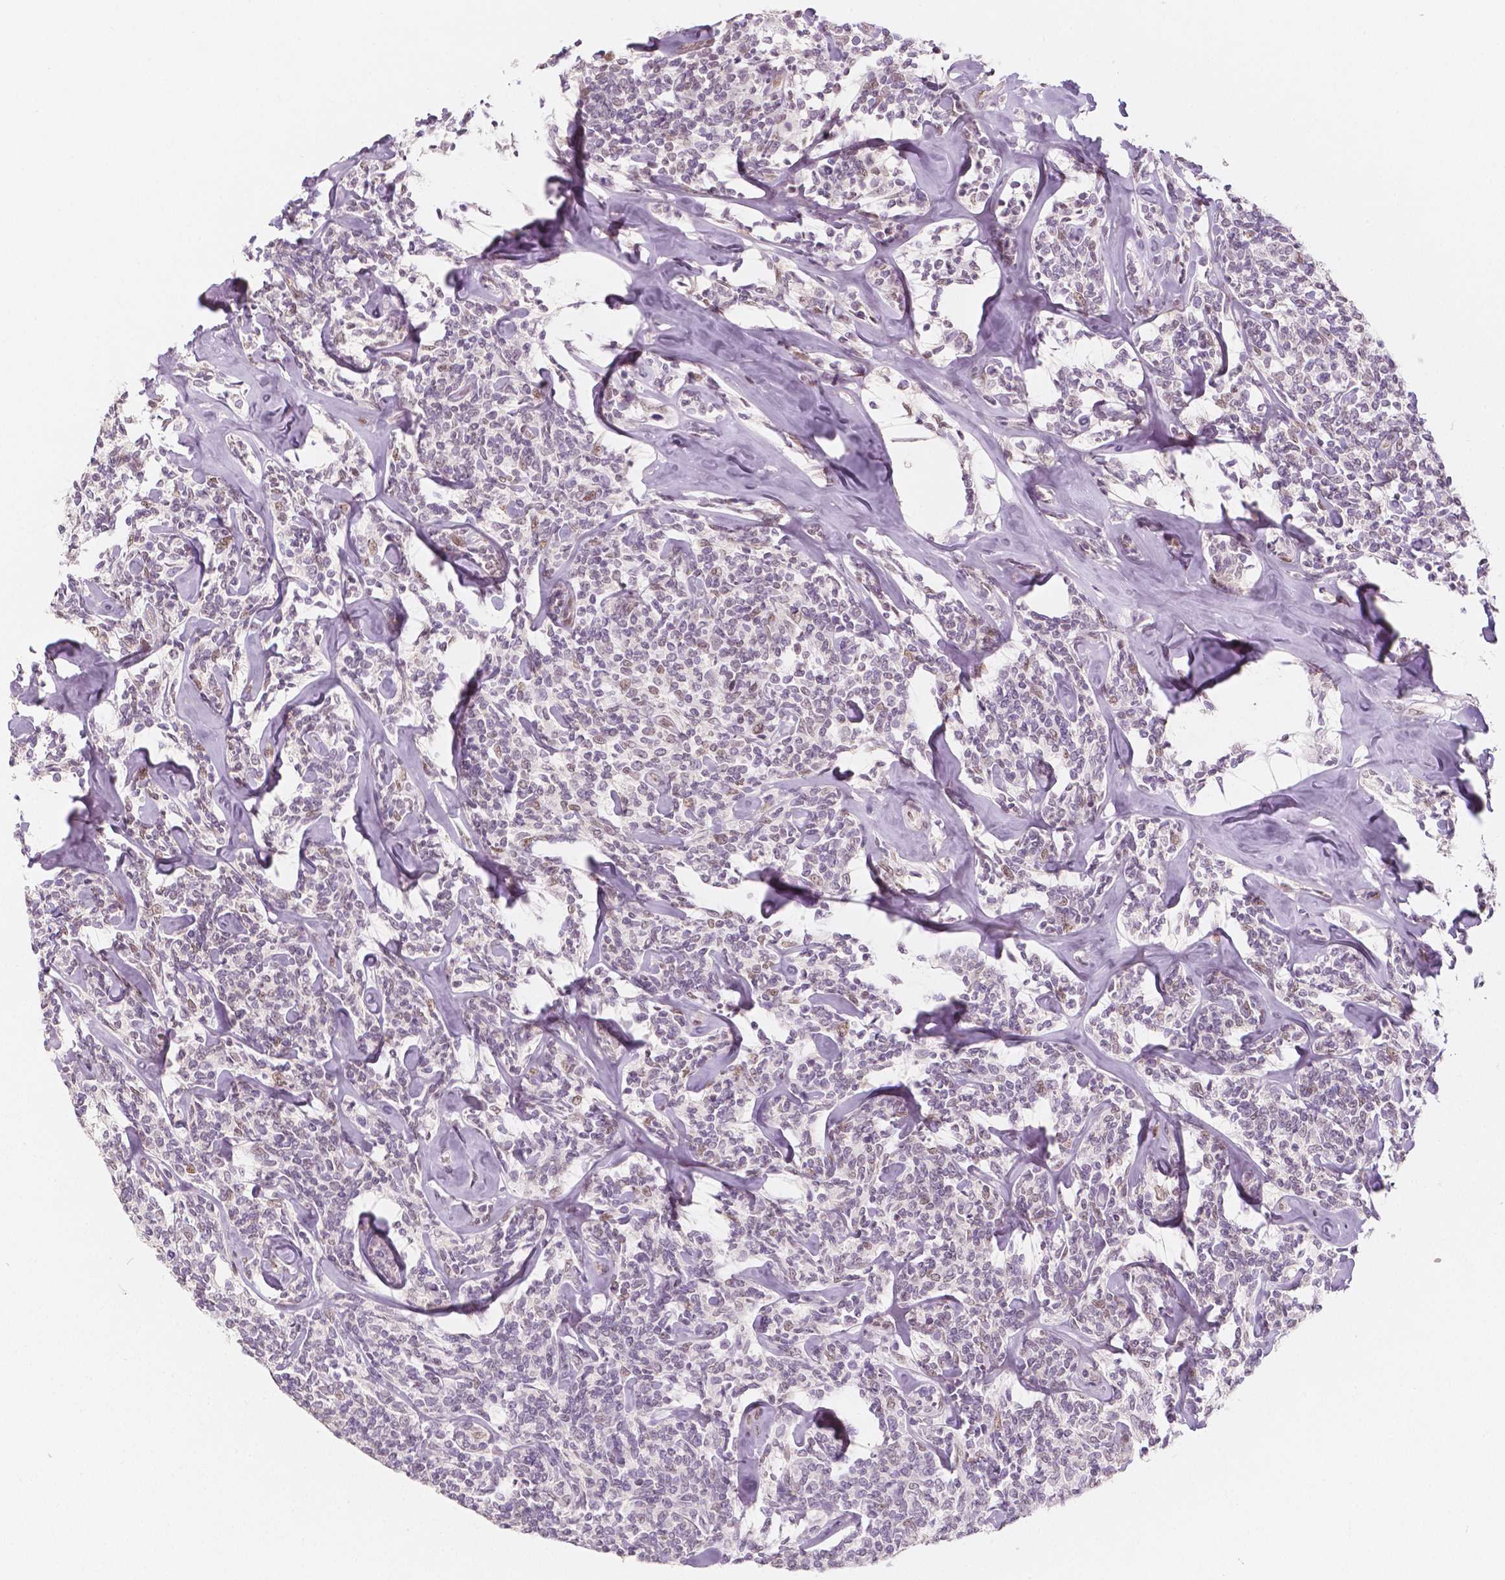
{"staining": {"intensity": "negative", "quantity": "none", "location": "none"}, "tissue": "lymphoma", "cell_type": "Tumor cells", "image_type": "cancer", "snomed": [{"axis": "morphology", "description": "Malignant lymphoma, non-Hodgkin's type, Low grade"}, {"axis": "topography", "description": "Lymph node"}], "caption": "This photomicrograph is of low-grade malignant lymphoma, non-Hodgkin's type stained with immunohistochemistry (IHC) to label a protein in brown with the nuclei are counter-stained blue. There is no expression in tumor cells. (DAB immunohistochemistry with hematoxylin counter stain).", "gene": "KDM5B", "patient": {"sex": "female", "age": 56}}